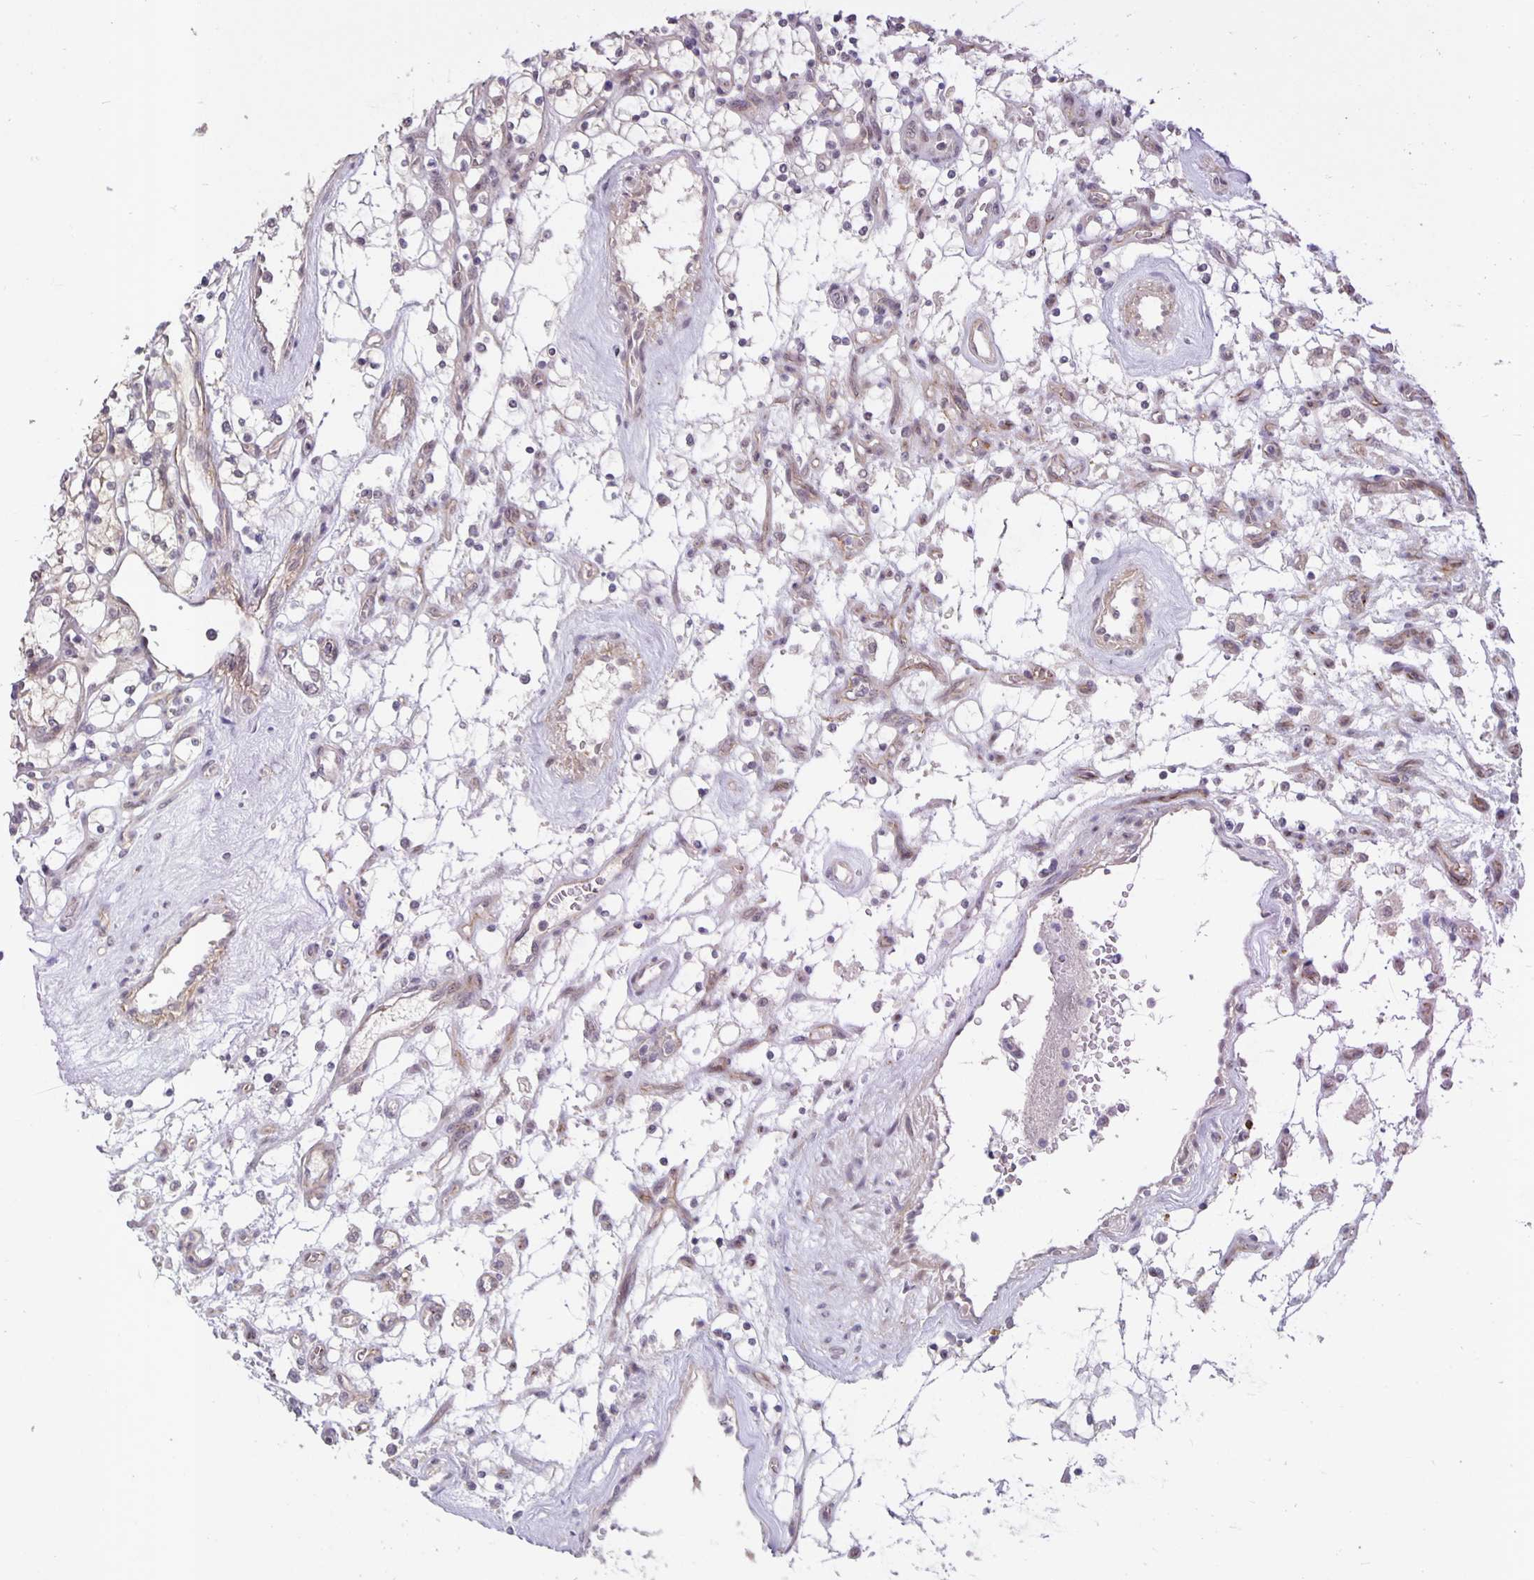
{"staining": {"intensity": "negative", "quantity": "none", "location": "none"}, "tissue": "renal cancer", "cell_type": "Tumor cells", "image_type": "cancer", "snomed": [{"axis": "morphology", "description": "Adenocarcinoma, NOS"}, {"axis": "topography", "description": "Kidney"}], "caption": "IHC micrograph of neoplastic tissue: human renal cancer stained with DAB displays no significant protein expression in tumor cells. Nuclei are stained in blue.", "gene": "ARVCF", "patient": {"sex": "female", "age": 69}}